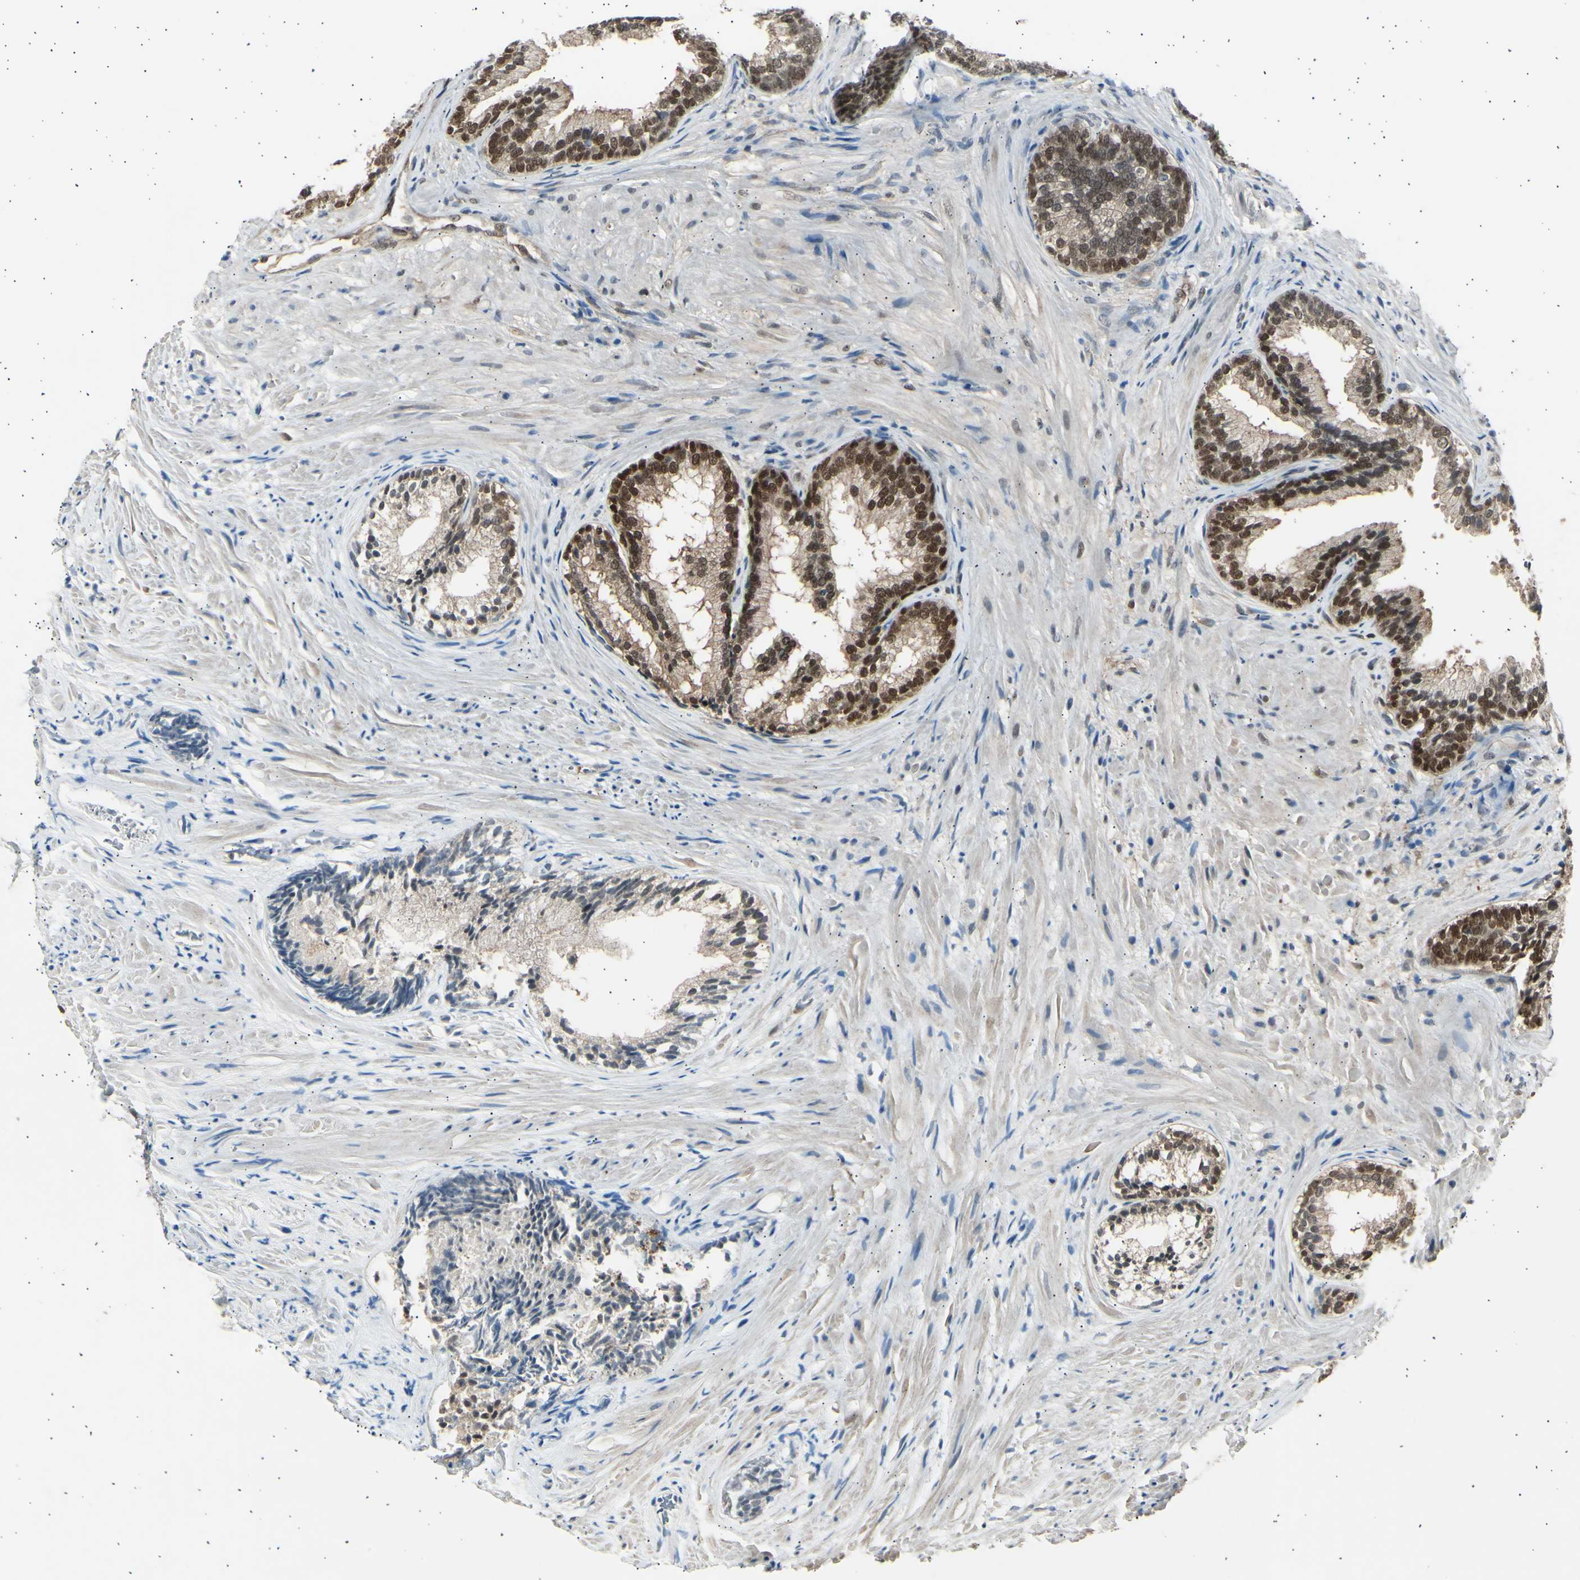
{"staining": {"intensity": "strong", "quantity": "25%-75%", "location": "nuclear"}, "tissue": "prostate", "cell_type": "Glandular cells", "image_type": "normal", "snomed": [{"axis": "morphology", "description": "Normal tissue, NOS"}, {"axis": "topography", "description": "Prostate"}], "caption": "Immunohistochemical staining of benign prostate reveals 25%-75% levels of strong nuclear protein positivity in about 25%-75% of glandular cells.", "gene": "PSMD5", "patient": {"sex": "male", "age": 76}}